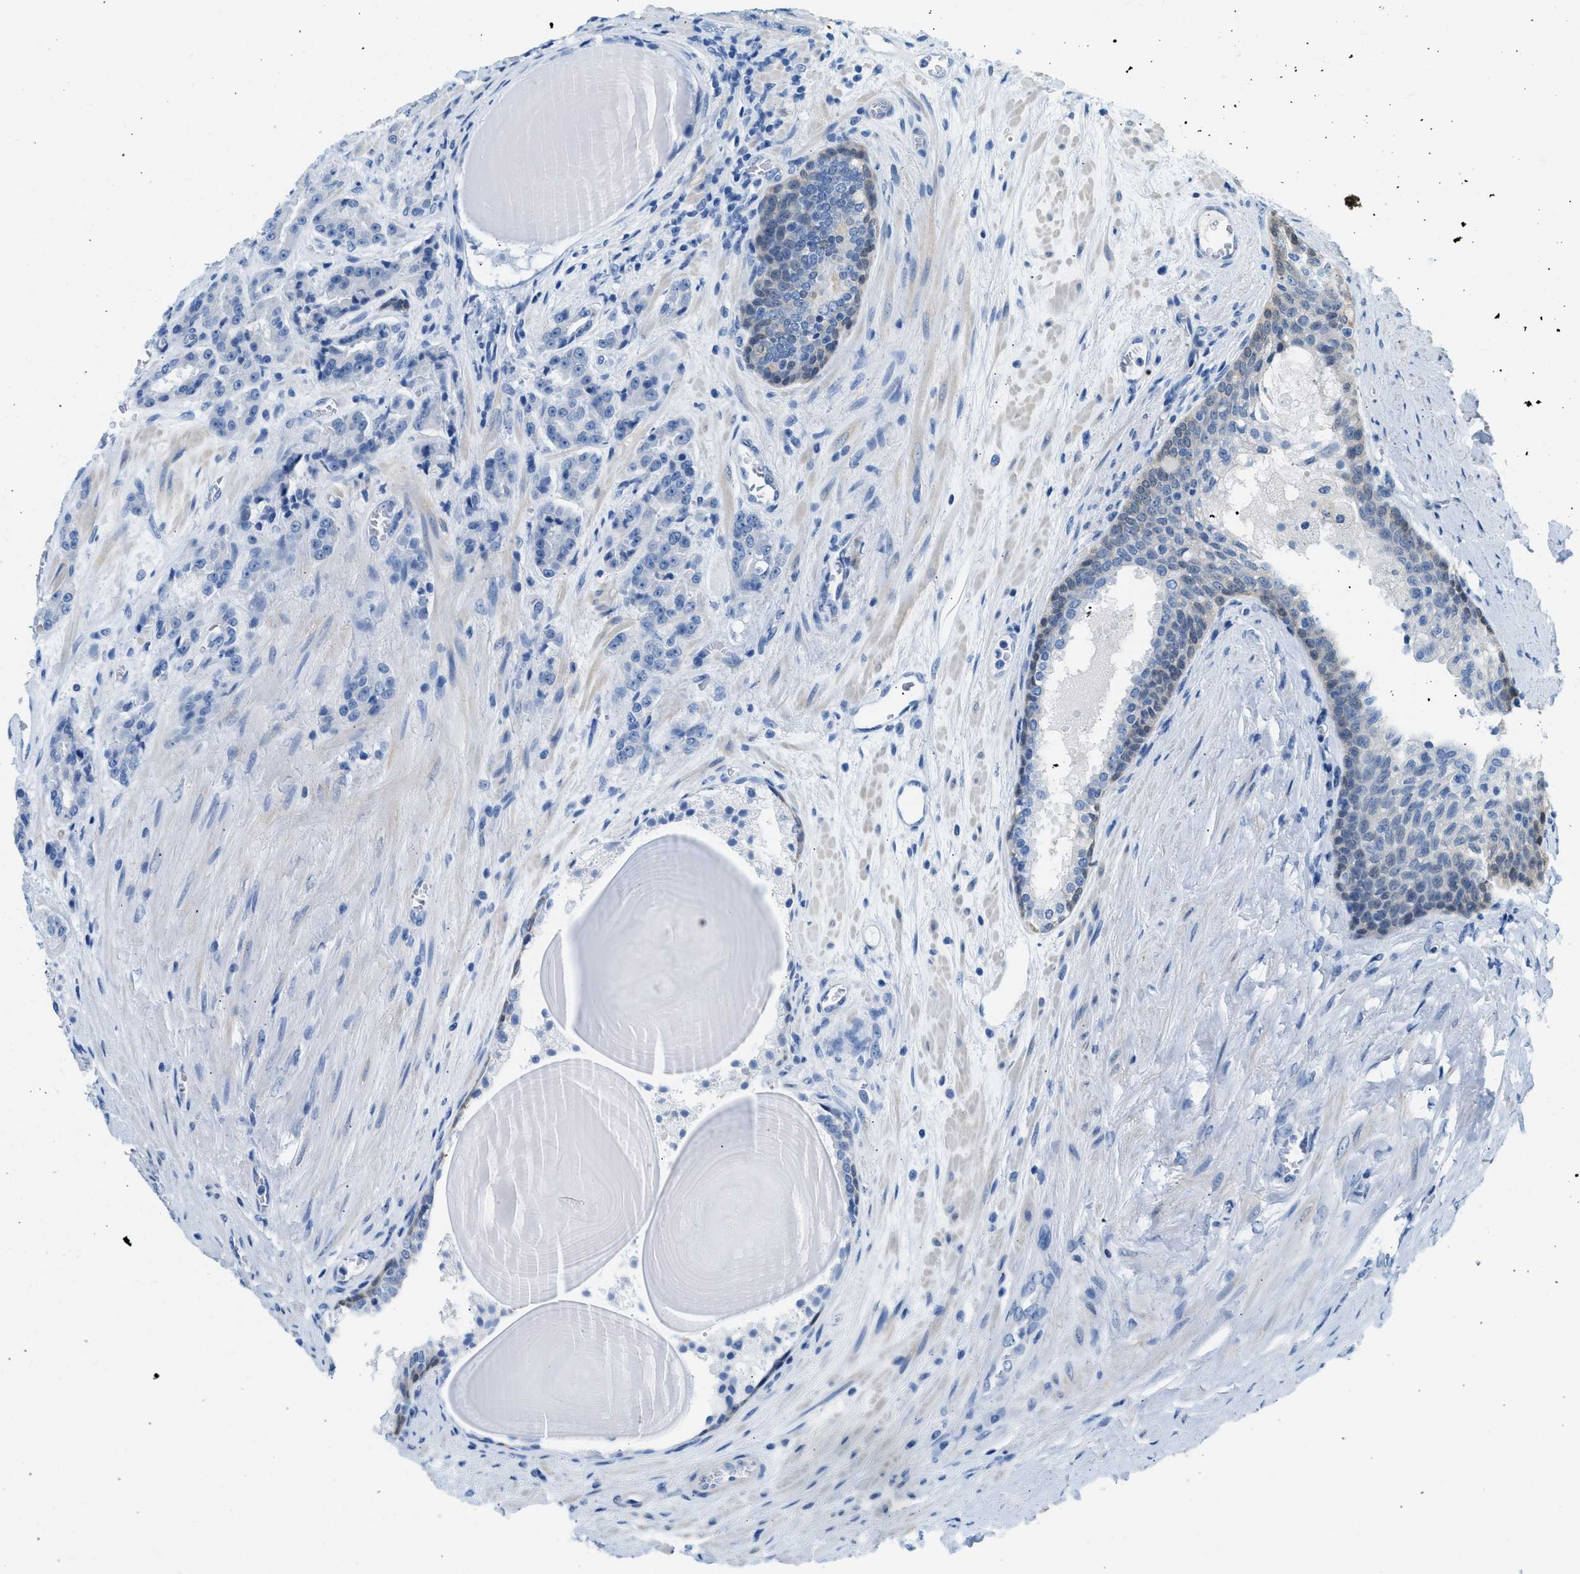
{"staining": {"intensity": "negative", "quantity": "none", "location": "none"}, "tissue": "prostate cancer", "cell_type": "Tumor cells", "image_type": "cancer", "snomed": [{"axis": "morphology", "description": "Adenocarcinoma, High grade"}, {"axis": "topography", "description": "Prostate"}], "caption": "Immunohistochemical staining of prostate cancer shows no significant expression in tumor cells. (DAB (3,3'-diaminobenzidine) immunohistochemistry with hematoxylin counter stain).", "gene": "SPAM1", "patient": {"sex": "male", "age": 60}}